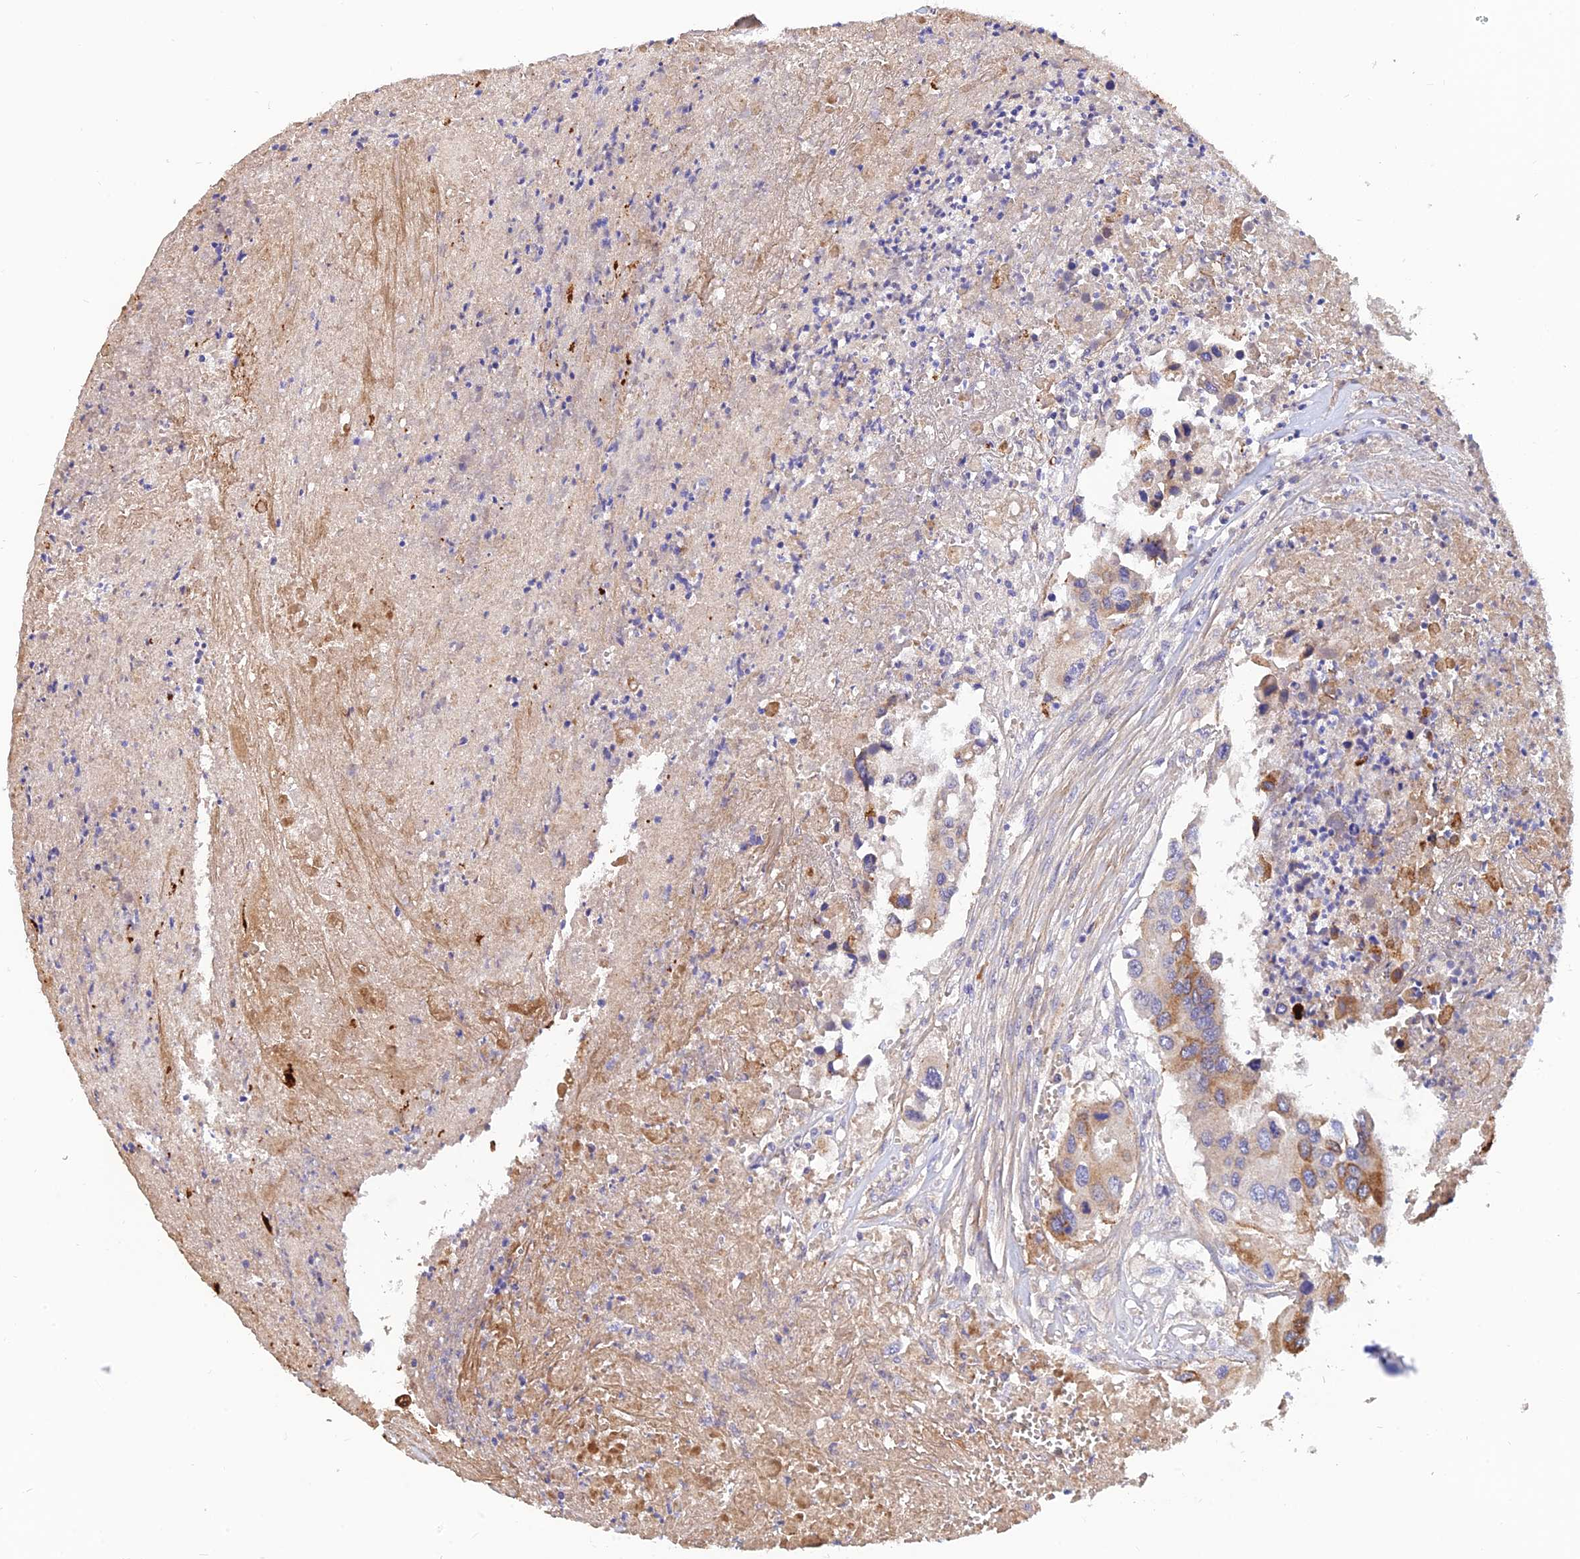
{"staining": {"intensity": "moderate", "quantity": "<25%", "location": "cytoplasmic/membranous"}, "tissue": "colorectal cancer", "cell_type": "Tumor cells", "image_type": "cancer", "snomed": [{"axis": "morphology", "description": "Adenocarcinoma, NOS"}, {"axis": "topography", "description": "Colon"}], "caption": "A brown stain shows moderate cytoplasmic/membranous positivity of a protein in human colorectal adenocarcinoma tumor cells. The staining was performed using DAB to visualize the protein expression in brown, while the nuclei were stained in blue with hematoxylin (Magnification: 20x).", "gene": "MRPL35", "patient": {"sex": "male", "age": 77}}